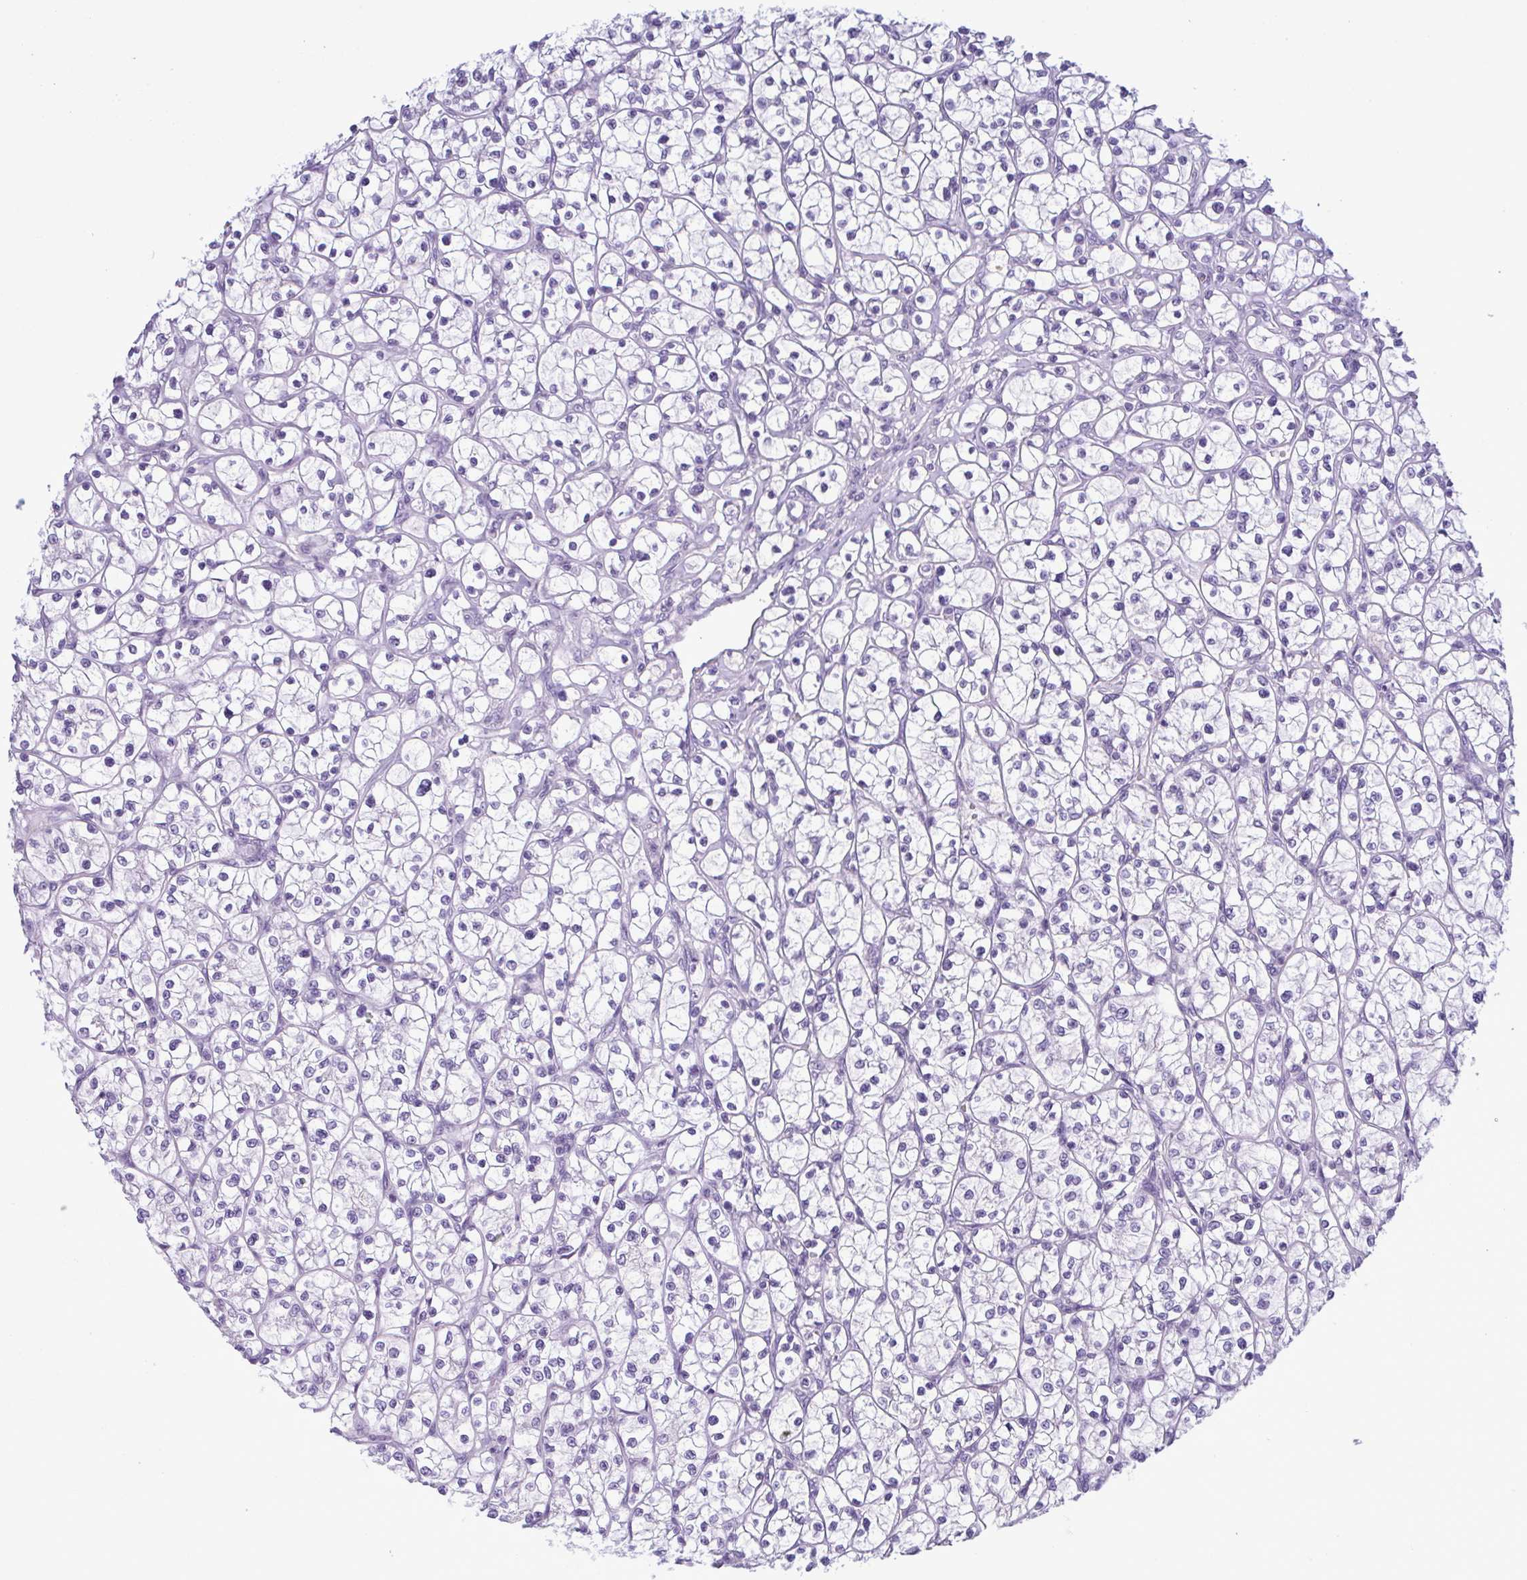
{"staining": {"intensity": "negative", "quantity": "none", "location": "none"}, "tissue": "renal cancer", "cell_type": "Tumor cells", "image_type": "cancer", "snomed": [{"axis": "morphology", "description": "Adenocarcinoma, NOS"}, {"axis": "topography", "description": "Kidney"}], "caption": "An immunohistochemistry (IHC) image of adenocarcinoma (renal) is shown. There is no staining in tumor cells of adenocarcinoma (renal).", "gene": "INAFM1", "patient": {"sex": "female", "age": 64}}